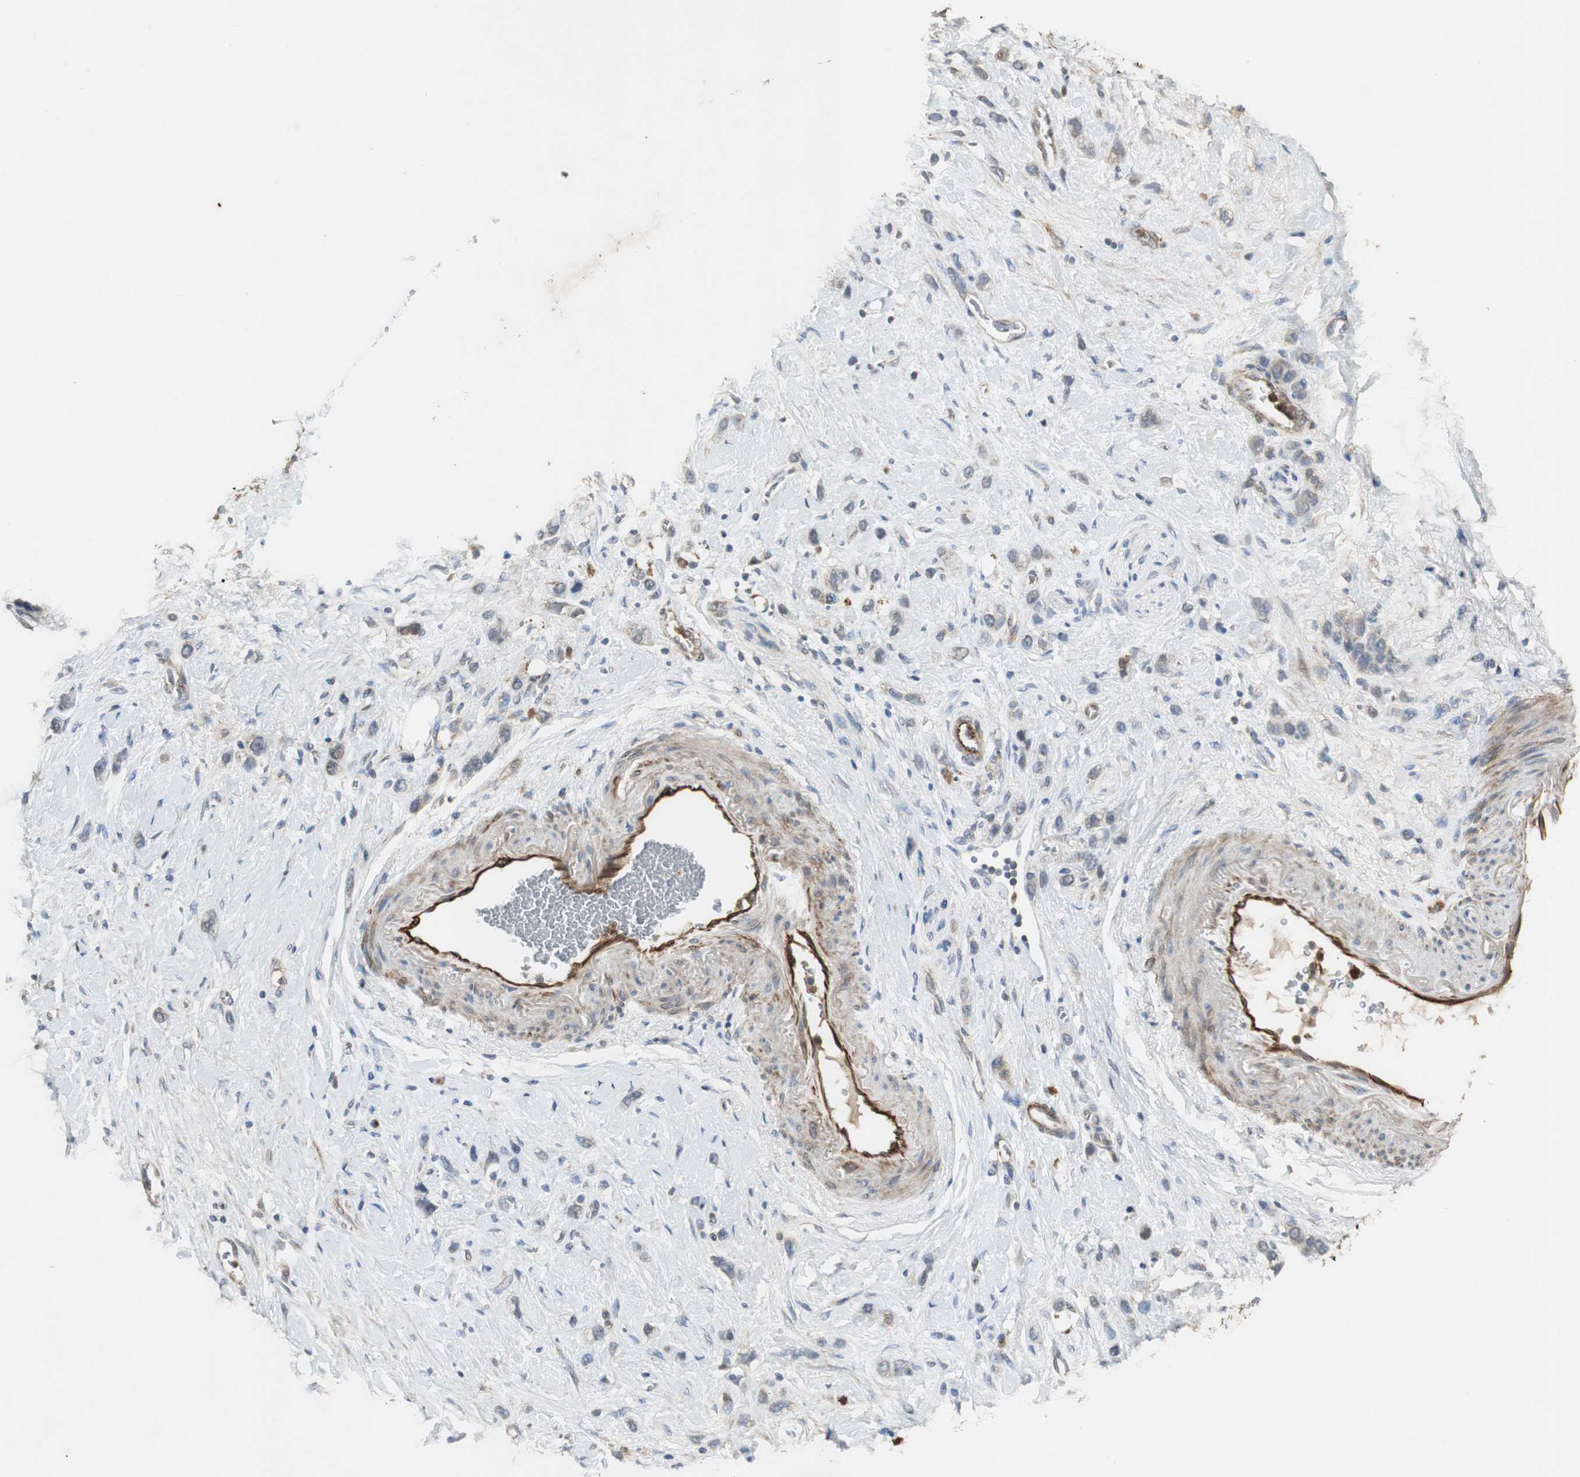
{"staining": {"intensity": "weak", "quantity": "25%-75%", "location": "cytoplasmic/membranous"}, "tissue": "stomach cancer", "cell_type": "Tumor cells", "image_type": "cancer", "snomed": [{"axis": "morphology", "description": "Normal tissue, NOS"}, {"axis": "morphology", "description": "Adenocarcinoma, NOS"}, {"axis": "morphology", "description": "Adenocarcinoma, High grade"}, {"axis": "topography", "description": "Stomach, upper"}, {"axis": "topography", "description": "Stomach"}], "caption": "Immunohistochemistry image of neoplastic tissue: human stomach cancer stained using immunohistochemistry demonstrates low levels of weak protein expression localized specifically in the cytoplasmic/membranous of tumor cells, appearing as a cytoplasmic/membranous brown color.", "gene": "JTB", "patient": {"sex": "female", "age": 65}}